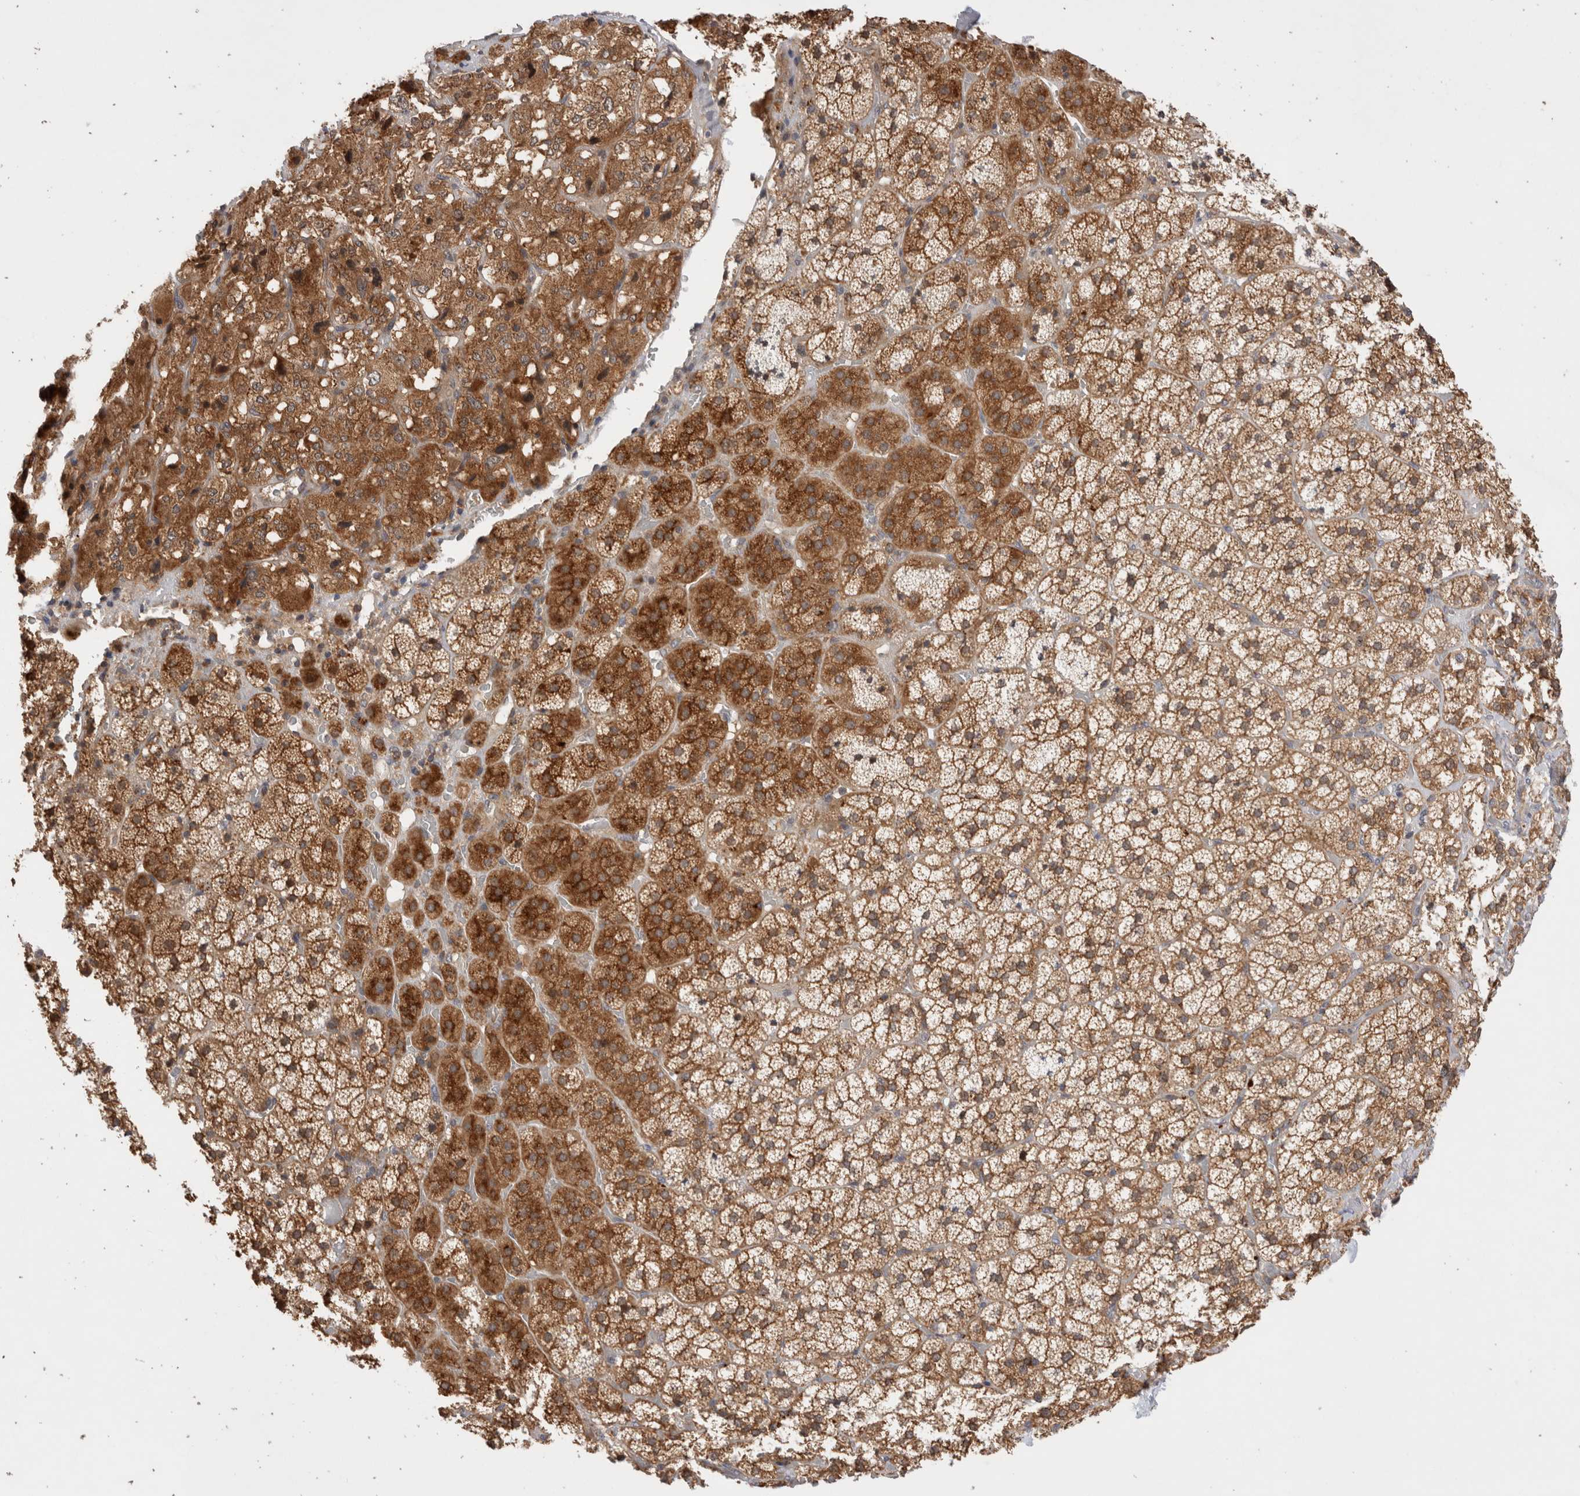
{"staining": {"intensity": "strong", "quantity": ">75%", "location": "cytoplasmic/membranous"}, "tissue": "adrenal gland", "cell_type": "Glandular cells", "image_type": "normal", "snomed": [{"axis": "morphology", "description": "Normal tissue, NOS"}, {"axis": "topography", "description": "Adrenal gland"}], "caption": "A high amount of strong cytoplasmic/membranous expression is appreciated in approximately >75% of glandular cells in unremarkable adrenal gland.", "gene": "VPS28", "patient": {"sex": "female", "age": 44}}